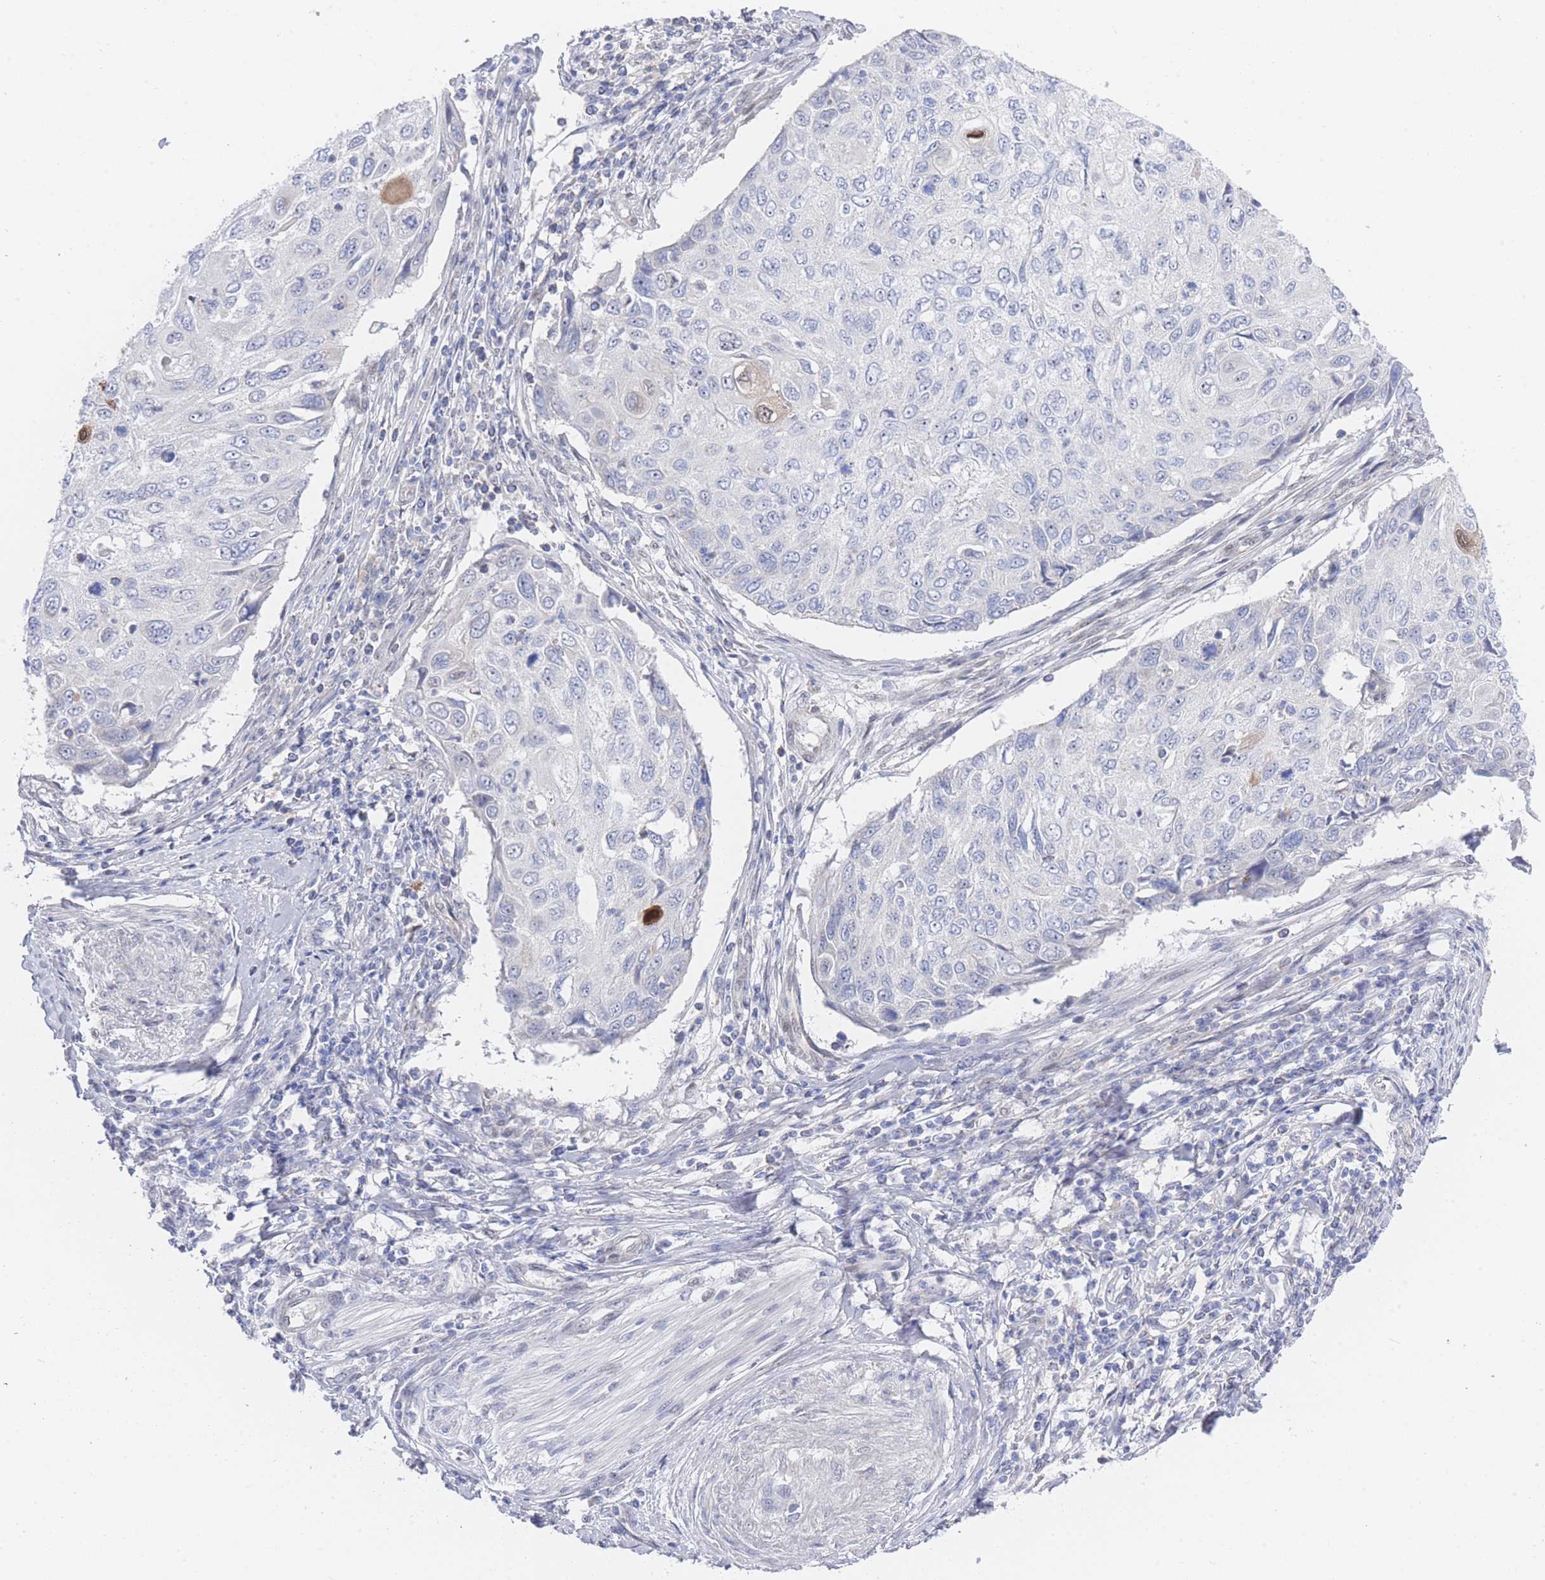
{"staining": {"intensity": "moderate", "quantity": "<25%", "location": "cytoplasmic/membranous,nuclear"}, "tissue": "cervical cancer", "cell_type": "Tumor cells", "image_type": "cancer", "snomed": [{"axis": "morphology", "description": "Squamous cell carcinoma, NOS"}, {"axis": "topography", "description": "Cervix"}], "caption": "There is low levels of moderate cytoplasmic/membranous and nuclear staining in tumor cells of squamous cell carcinoma (cervical), as demonstrated by immunohistochemical staining (brown color).", "gene": "ZNF142", "patient": {"sex": "female", "age": 70}}